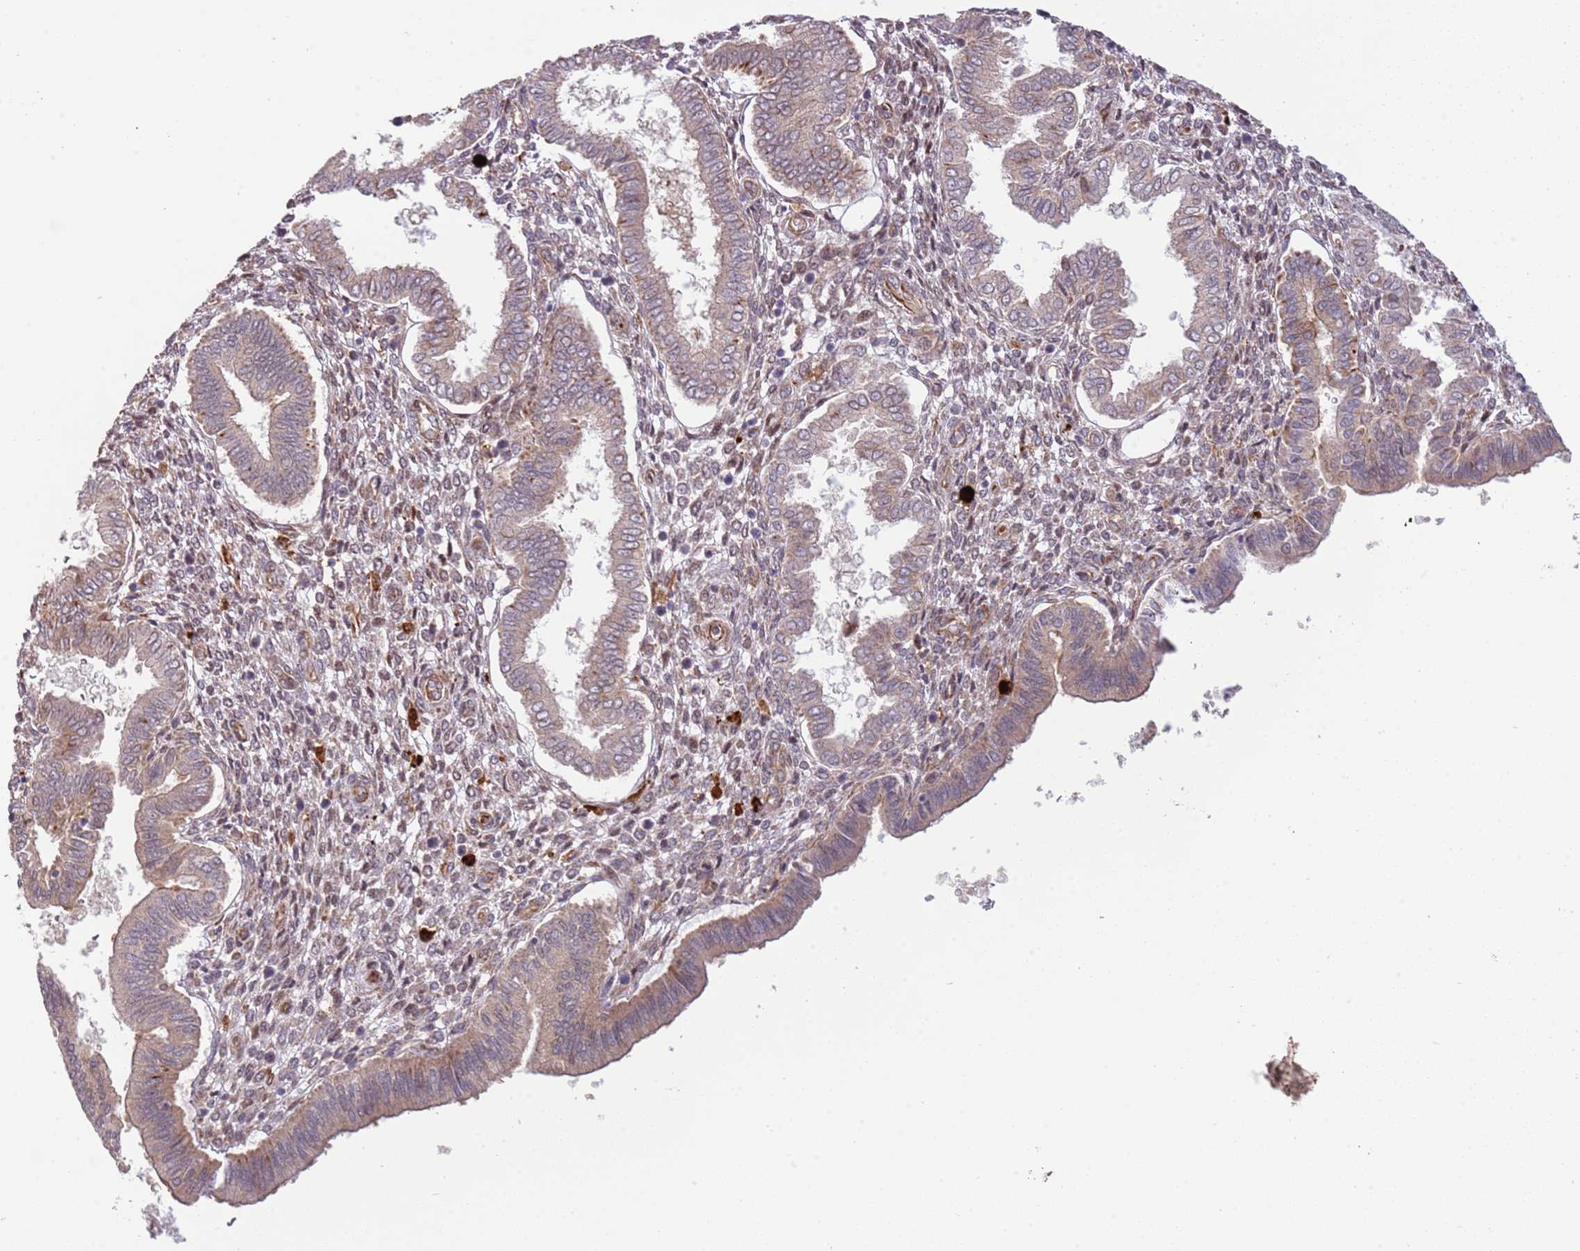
{"staining": {"intensity": "moderate", "quantity": "<25%", "location": "cytoplasmic/membranous"}, "tissue": "endometrium", "cell_type": "Cells in endometrial stroma", "image_type": "normal", "snomed": [{"axis": "morphology", "description": "Normal tissue, NOS"}, {"axis": "topography", "description": "Endometrium"}], "caption": "Human endometrium stained with a brown dye reveals moderate cytoplasmic/membranous positive positivity in about <25% of cells in endometrial stroma.", "gene": "NEK3", "patient": {"sex": "female", "age": 24}}